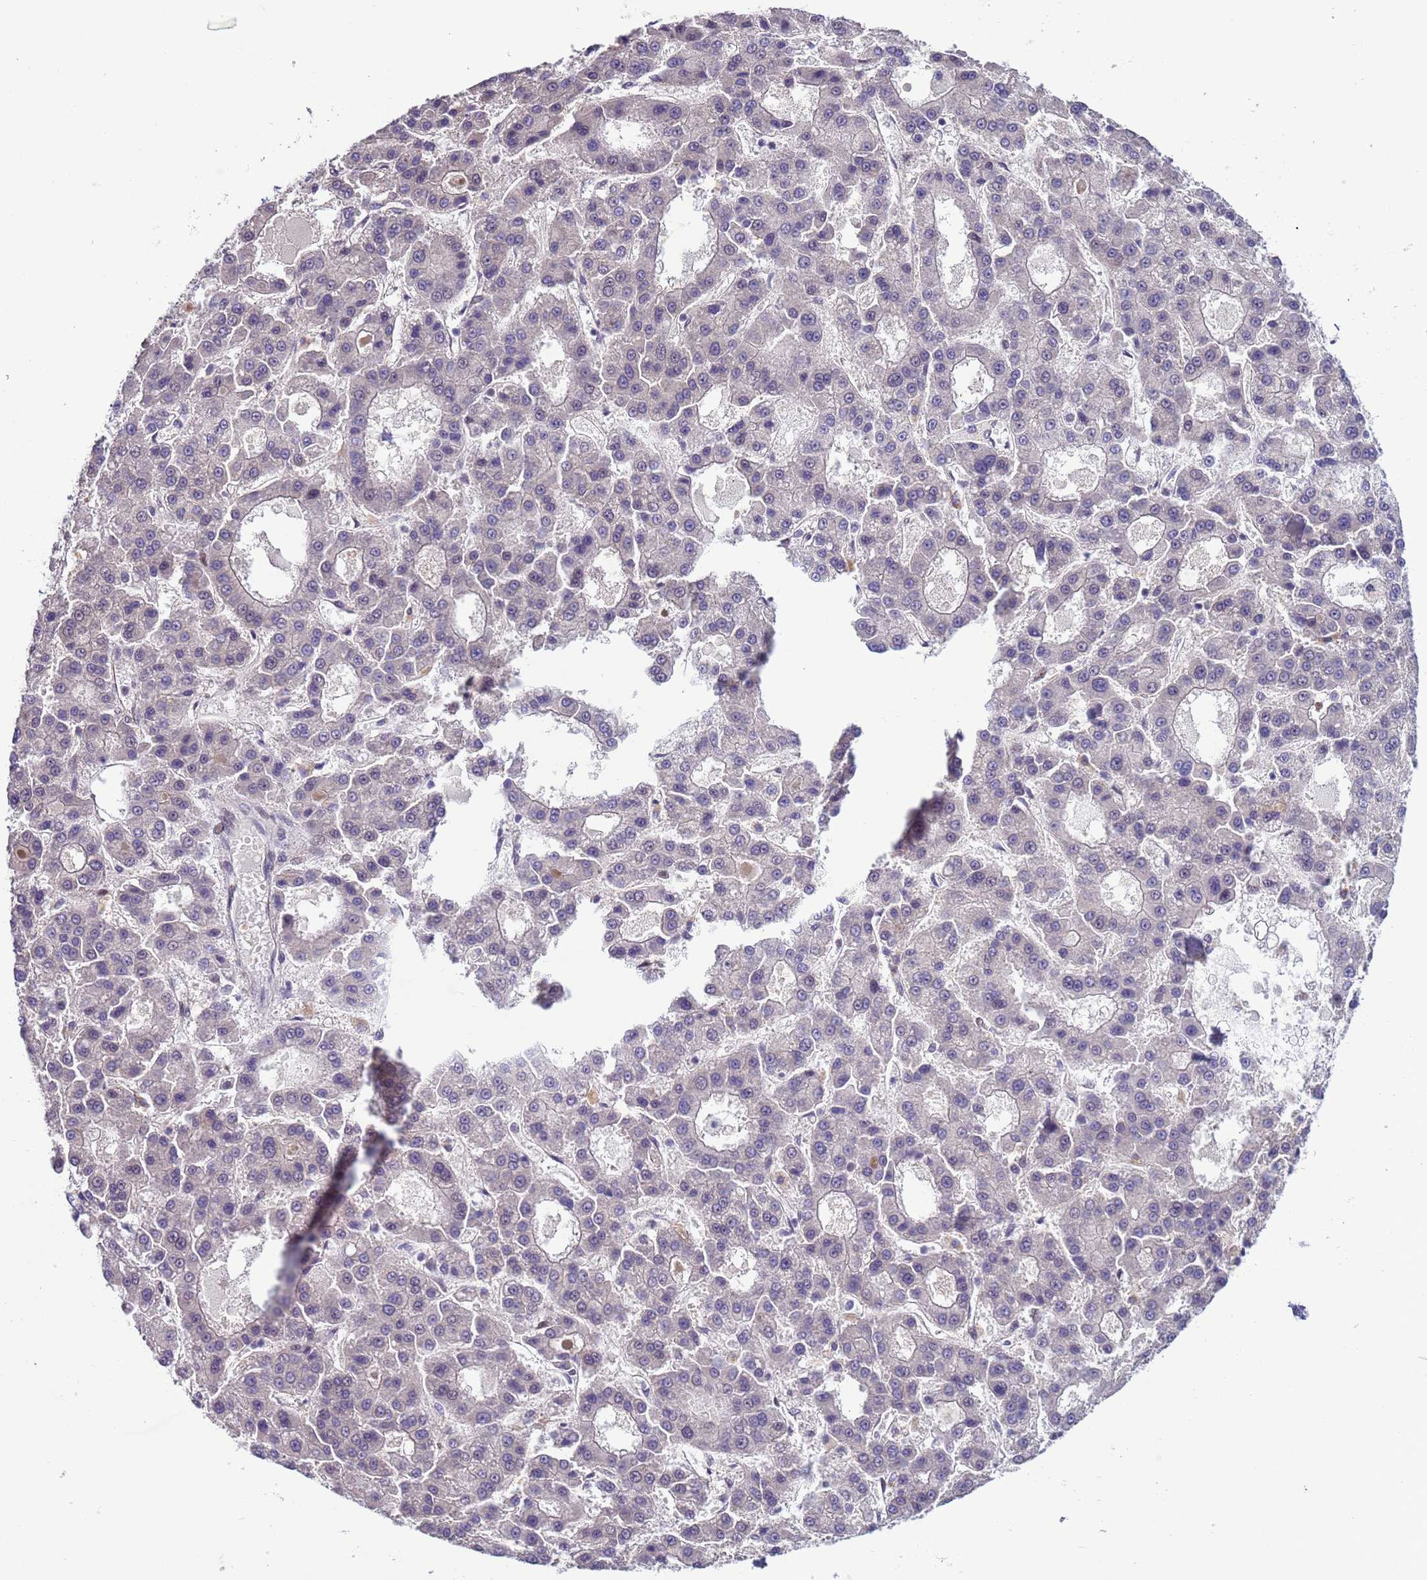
{"staining": {"intensity": "negative", "quantity": "none", "location": "none"}, "tissue": "liver cancer", "cell_type": "Tumor cells", "image_type": "cancer", "snomed": [{"axis": "morphology", "description": "Carcinoma, Hepatocellular, NOS"}, {"axis": "topography", "description": "Liver"}], "caption": "DAB immunohistochemical staining of human hepatocellular carcinoma (liver) exhibits no significant expression in tumor cells.", "gene": "SHC3", "patient": {"sex": "male", "age": 70}}